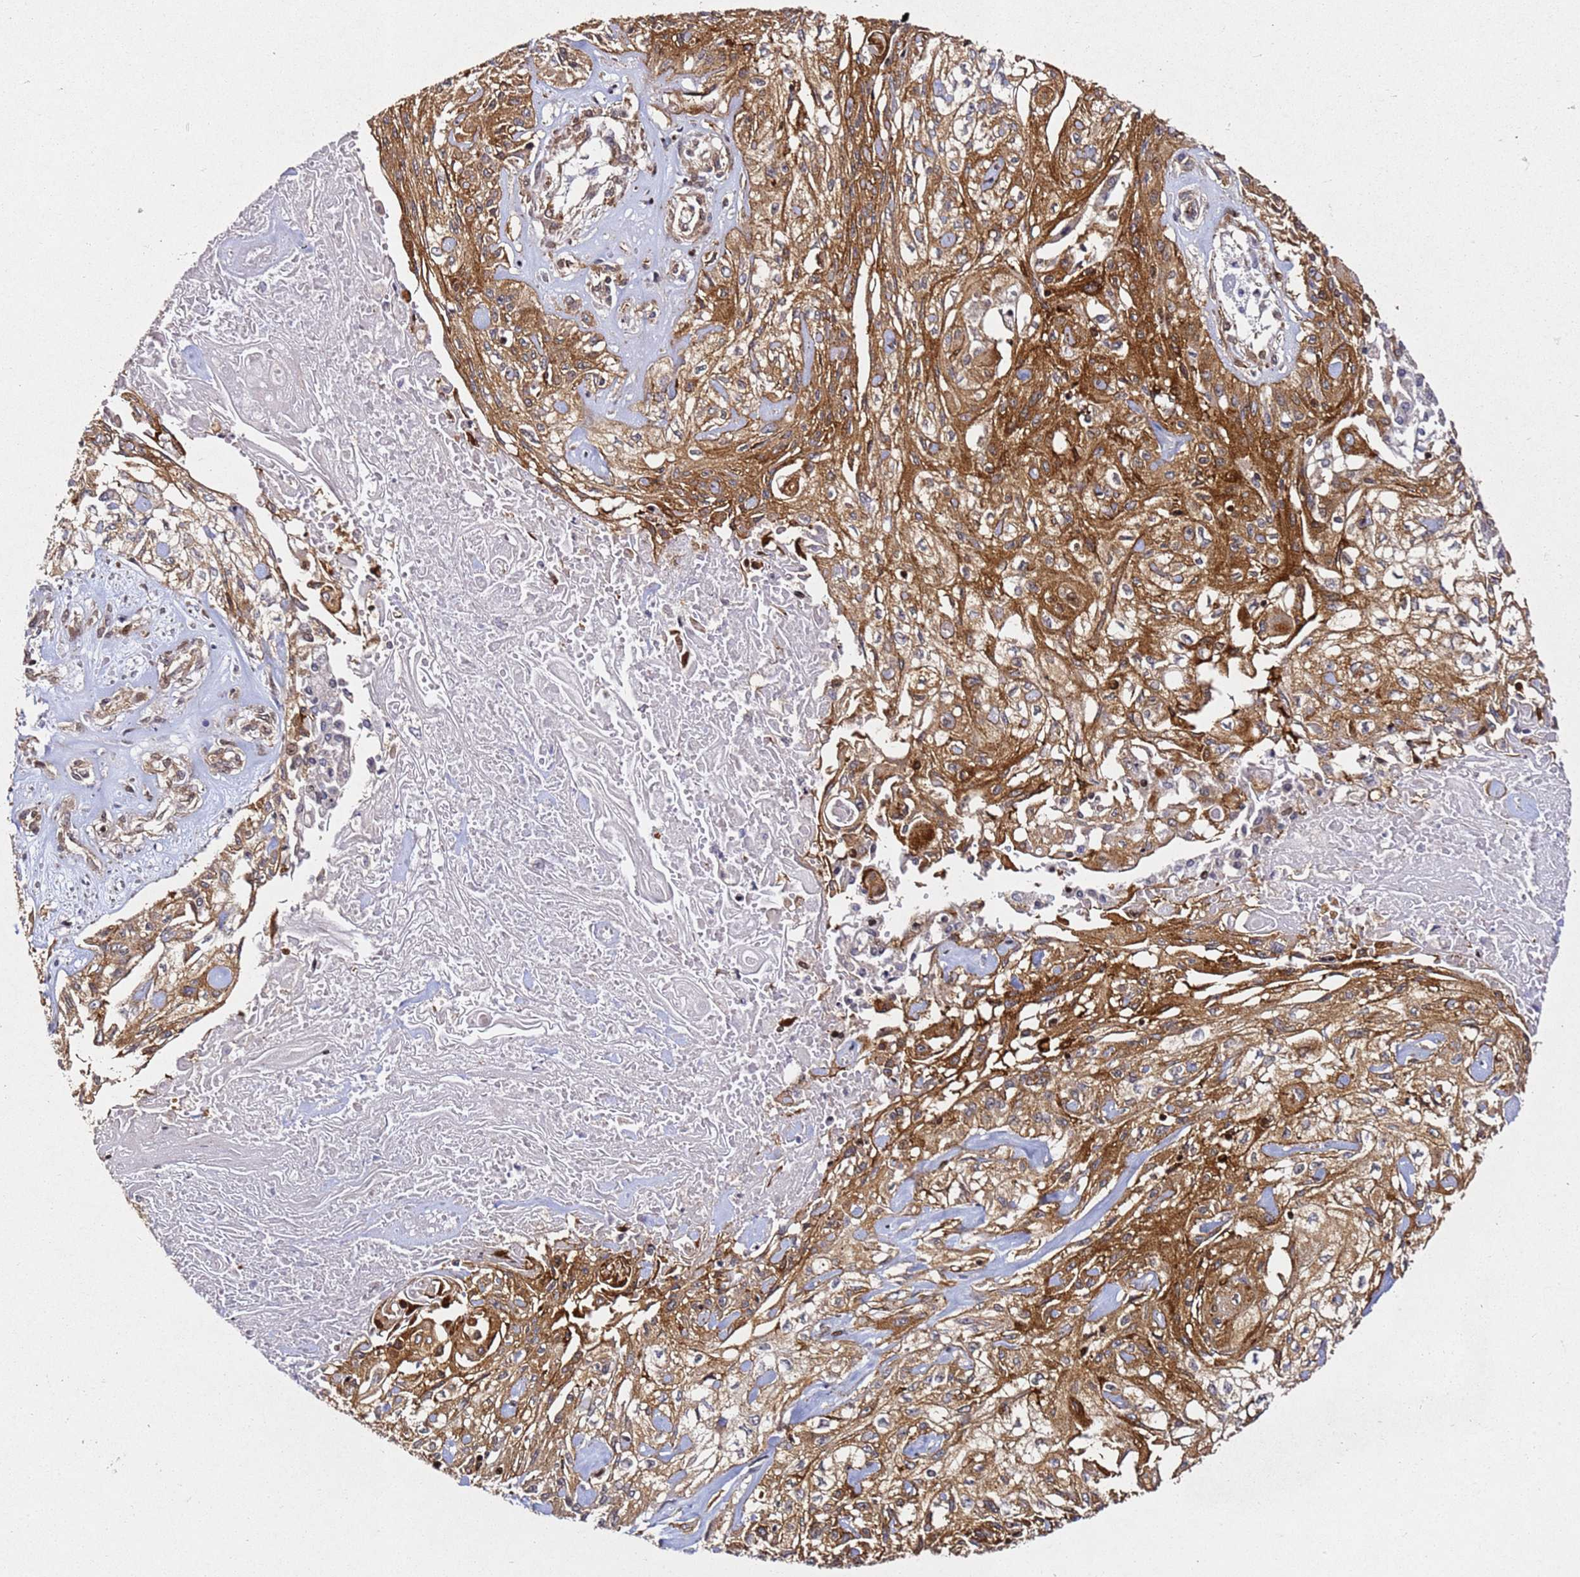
{"staining": {"intensity": "moderate", "quantity": ">75%", "location": "cytoplasmic/membranous"}, "tissue": "skin cancer", "cell_type": "Tumor cells", "image_type": "cancer", "snomed": [{"axis": "morphology", "description": "Squamous cell carcinoma, NOS"}, {"axis": "morphology", "description": "Squamous cell carcinoma, metastatic, NOS"}, {"axis": "topography", "description": "Skin"}, {"axis": "topography", "description": "Lymph node"}], "caption": "Immunohistochemical staining of skin cancer displays moderate cytoplasmic/membranous protein staining in approximately >75% of tumor cells.", "gene": "ZNF296", "patient": {"sex": "male", "age": 75}}